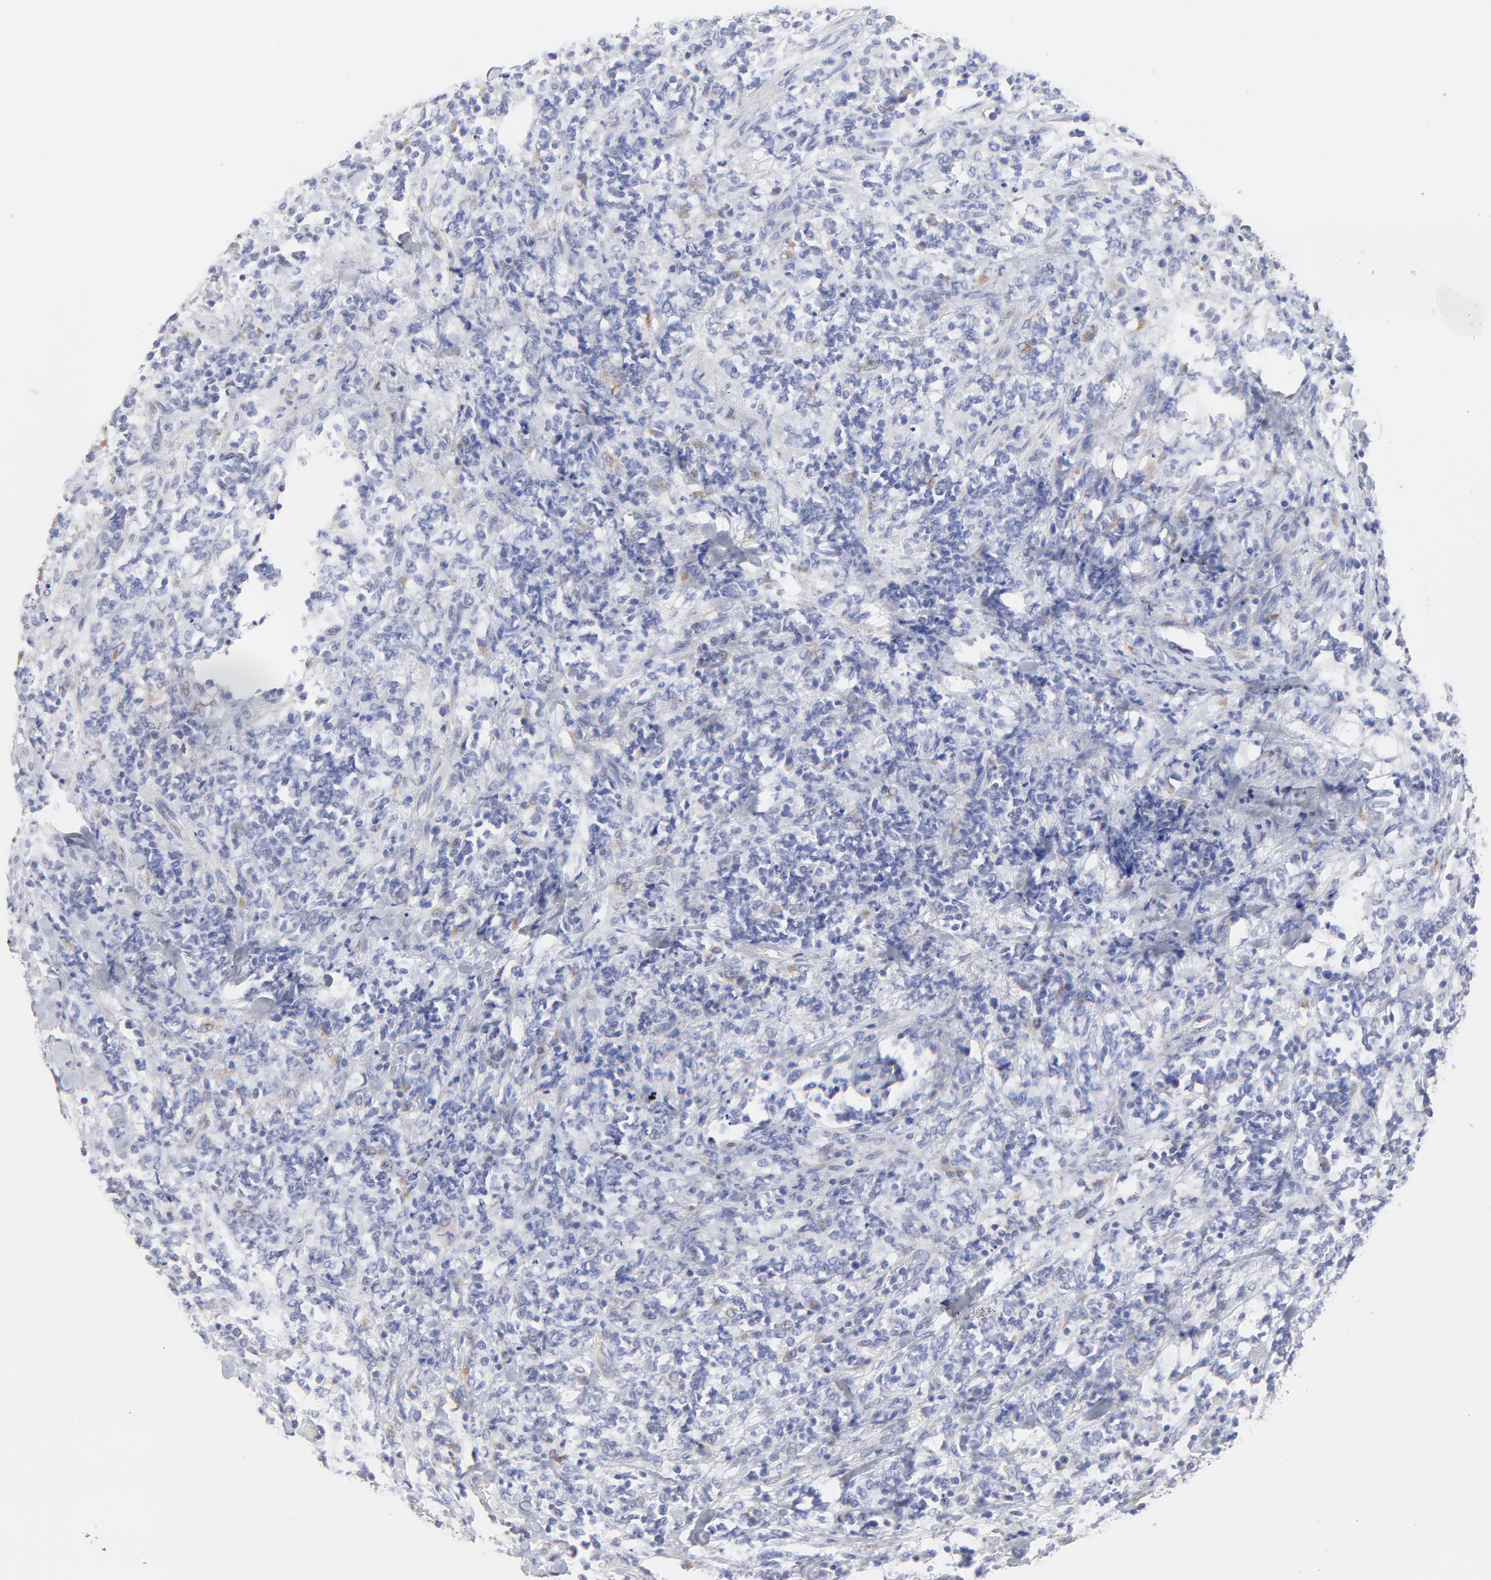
{"staining": {"intensity": "negative", "quantity": "none", "location": "none"}, "tissue": "lymphoma", "cell_type": "Tumor cells", "image_type": "cancer", "snomed": [{"axis": "morphology", "description": "Malignant lymphoma, non-Hodgkin's type, High grade"}, {"axis": "topography", "description": "Soft tissue"}], "caption": "Human malignant lymphoma, non-Hodgkin's type (high-grade) stained for a protein using immunohistochemistry (IHC) shows no positivity in tumor cells.", "gene": "DUSP9", "patient": {"sex": "male", "age": 18}}